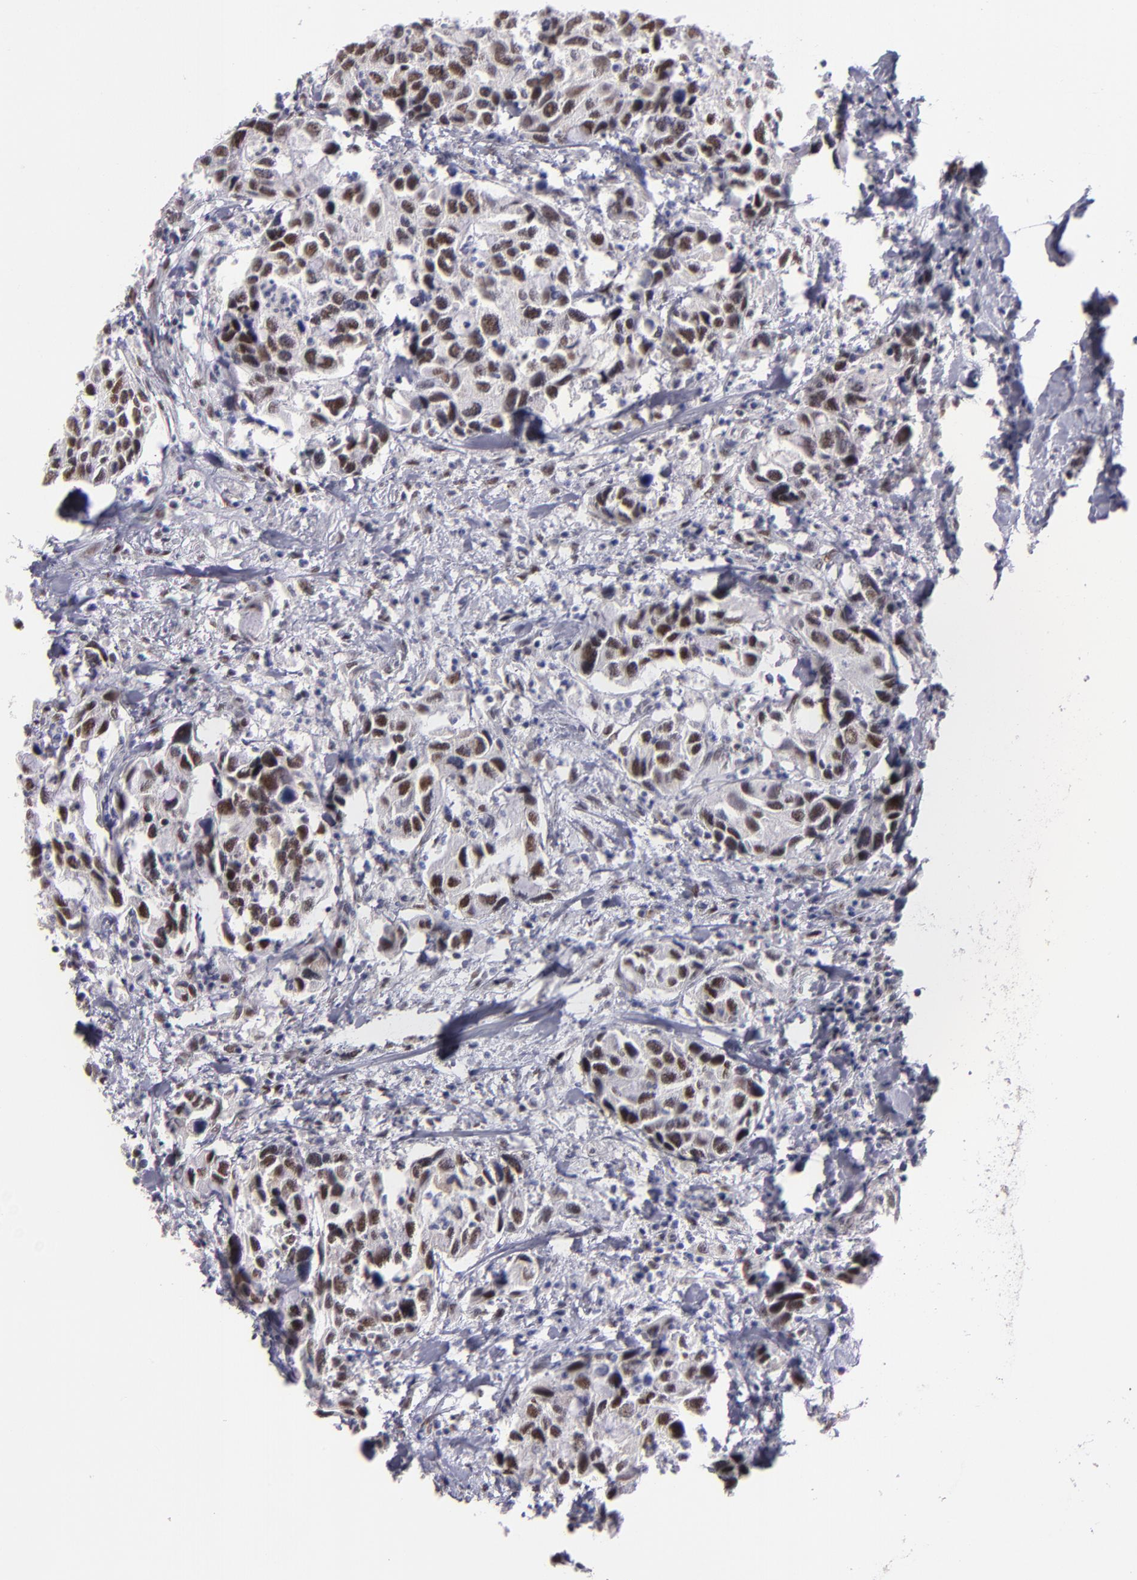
{"staining": {"intensity": "moderate", "quantity": "25%-75%", "location": "nuclear"}, "tissue": "urothelial cancer", "cell_type": "Tumor cells", "image_type": "cancer", "snomed": [{"axis": "morphology", "description": "Urothelial carcinoma, High grade"}, {"axis": "topography", "description": "Urinary bladder"}], "caption": "Urothelial cancer stained with a protein marker shows moderate staining in tumor cells.", "gene": "OTUB2", "patient": {"sex": "male", "age": 66}}